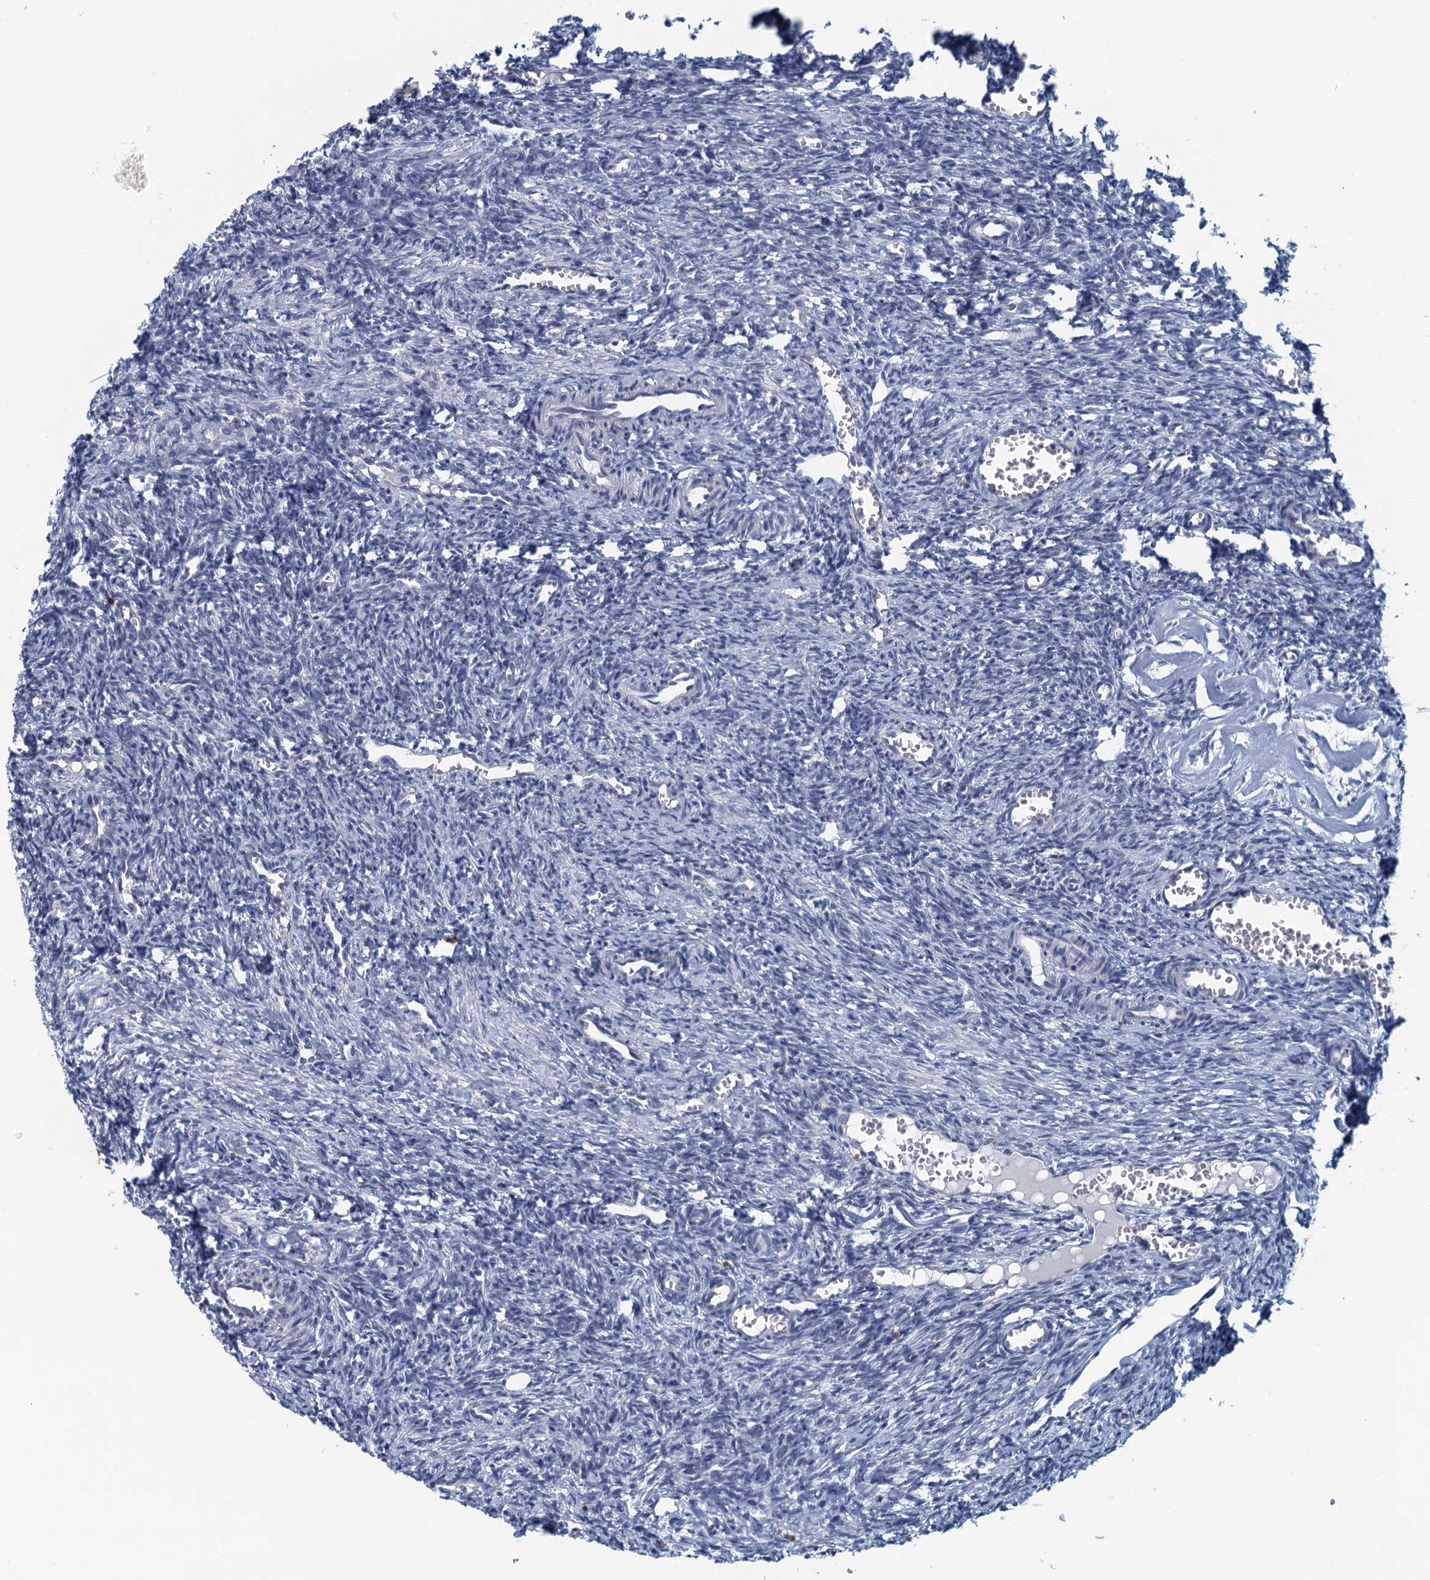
{"staining": {"intensity": "negative", "quantity": "none", "location": "none"}, "tissue": "ovary", "cell_type": "Ovarian stroma cells", "image_type": "normal", "snomed": [{"axis": "morphology", "description": "Normal tissue, NOS"}, {"axis": "topography", "description": "Ovary"}], "caption": "Immunohistochemistry (IHC) image of normal ovary stained for a protein (brown), which shows no positivity in ovarian stroma cells.", "gene": "C16orf95", "patient": {"sex": "female", "age": 27}}